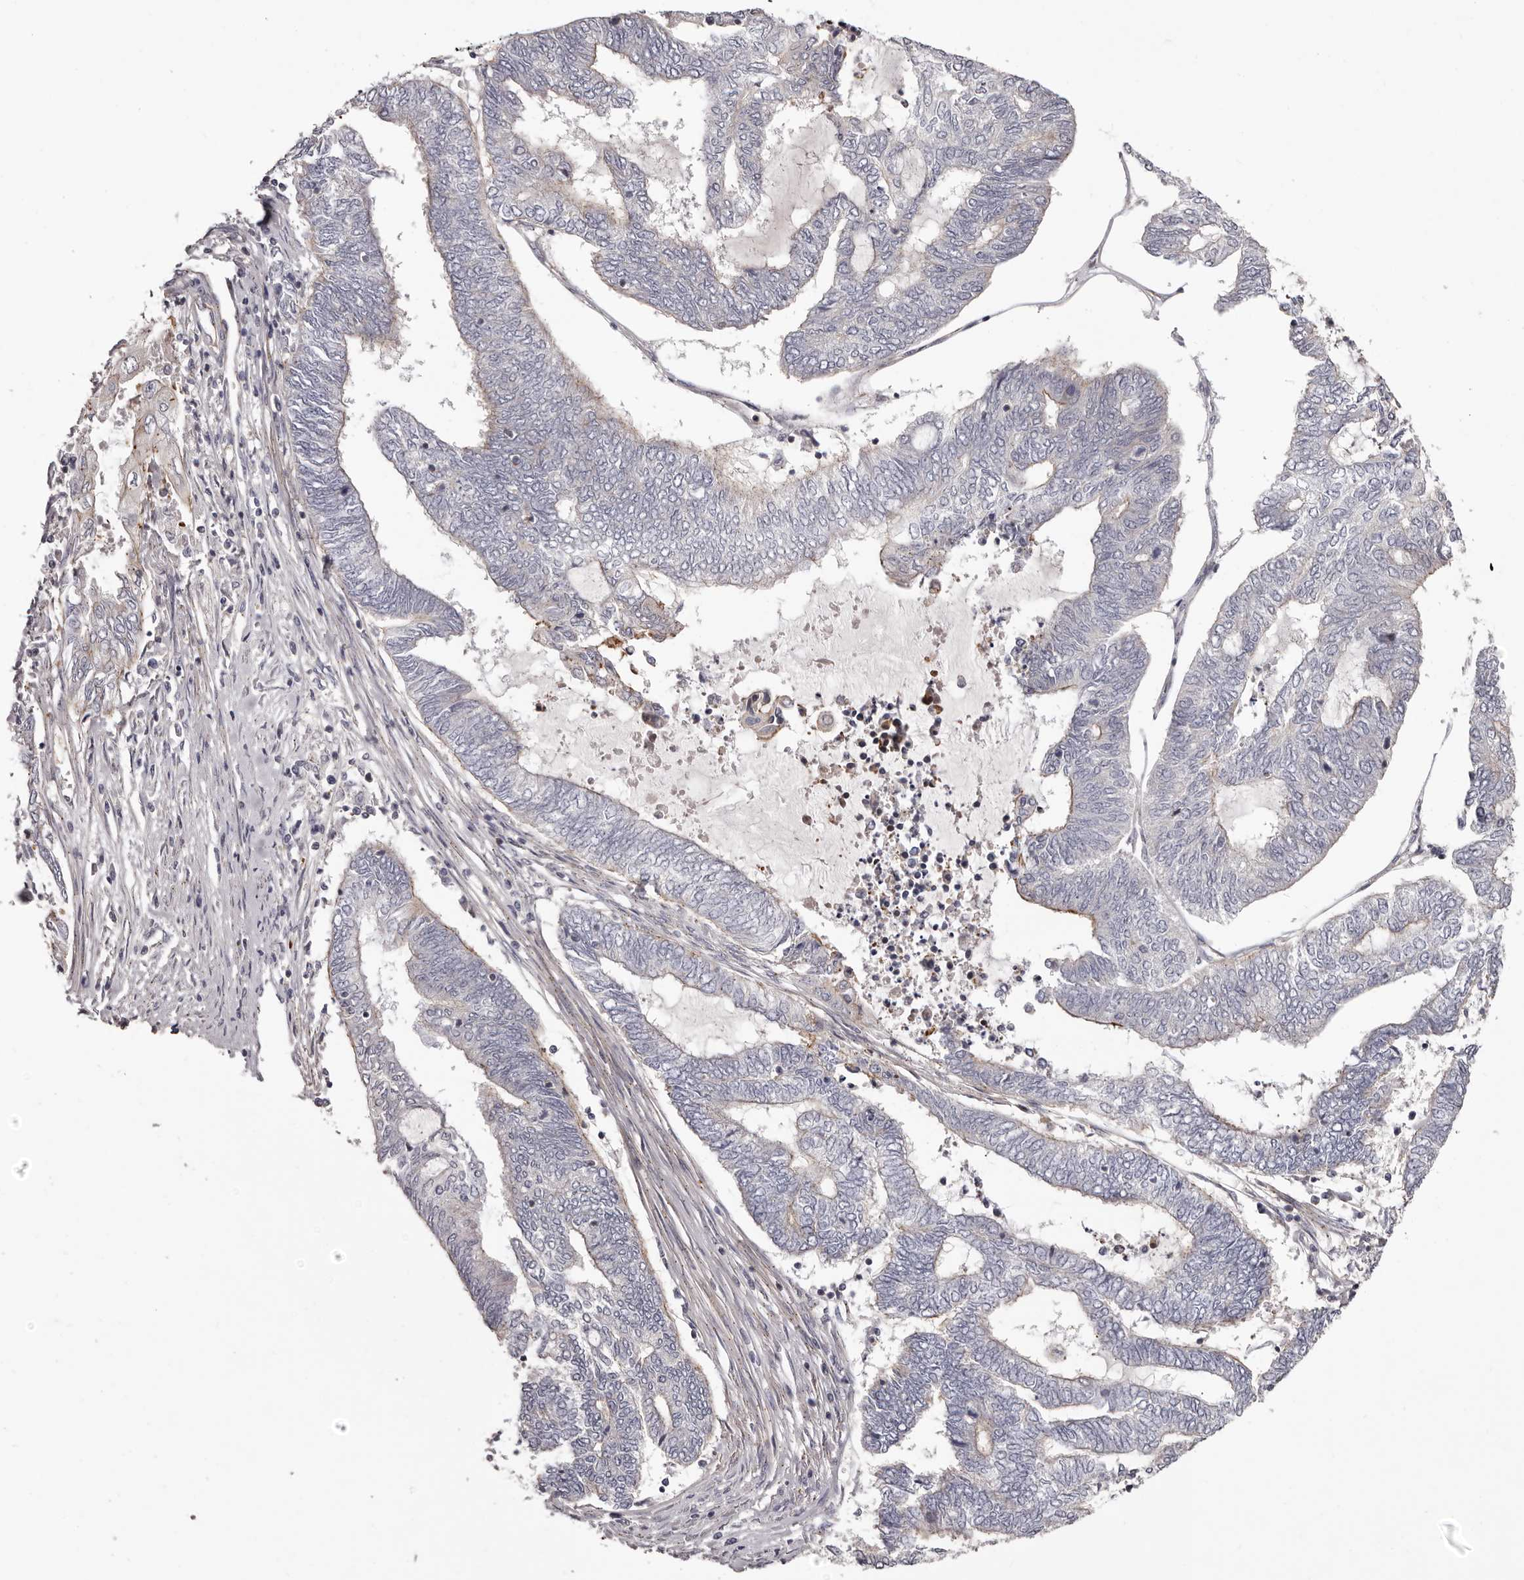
{"staining": {"intensity": "negative", "quantity": "none", "location": "none"}, "tissue": "endometrial cancer", "cell_type": "Tumor cells", "image_type": "cancer", "snomed": [{"axis": "morphology", "description": "Adenocarcinoma, NOS"}, {"axis": "topography", "description": "Uterus"}, {"axis": "topography", "description": "Endometrium"}], "caption": "Immunohistochemical staining of endometrial adenocarcinoma demonstrates no significant expression in tumor cells.", "gene": "PEG10", "patient": {"sex": "female", "age": 70}}